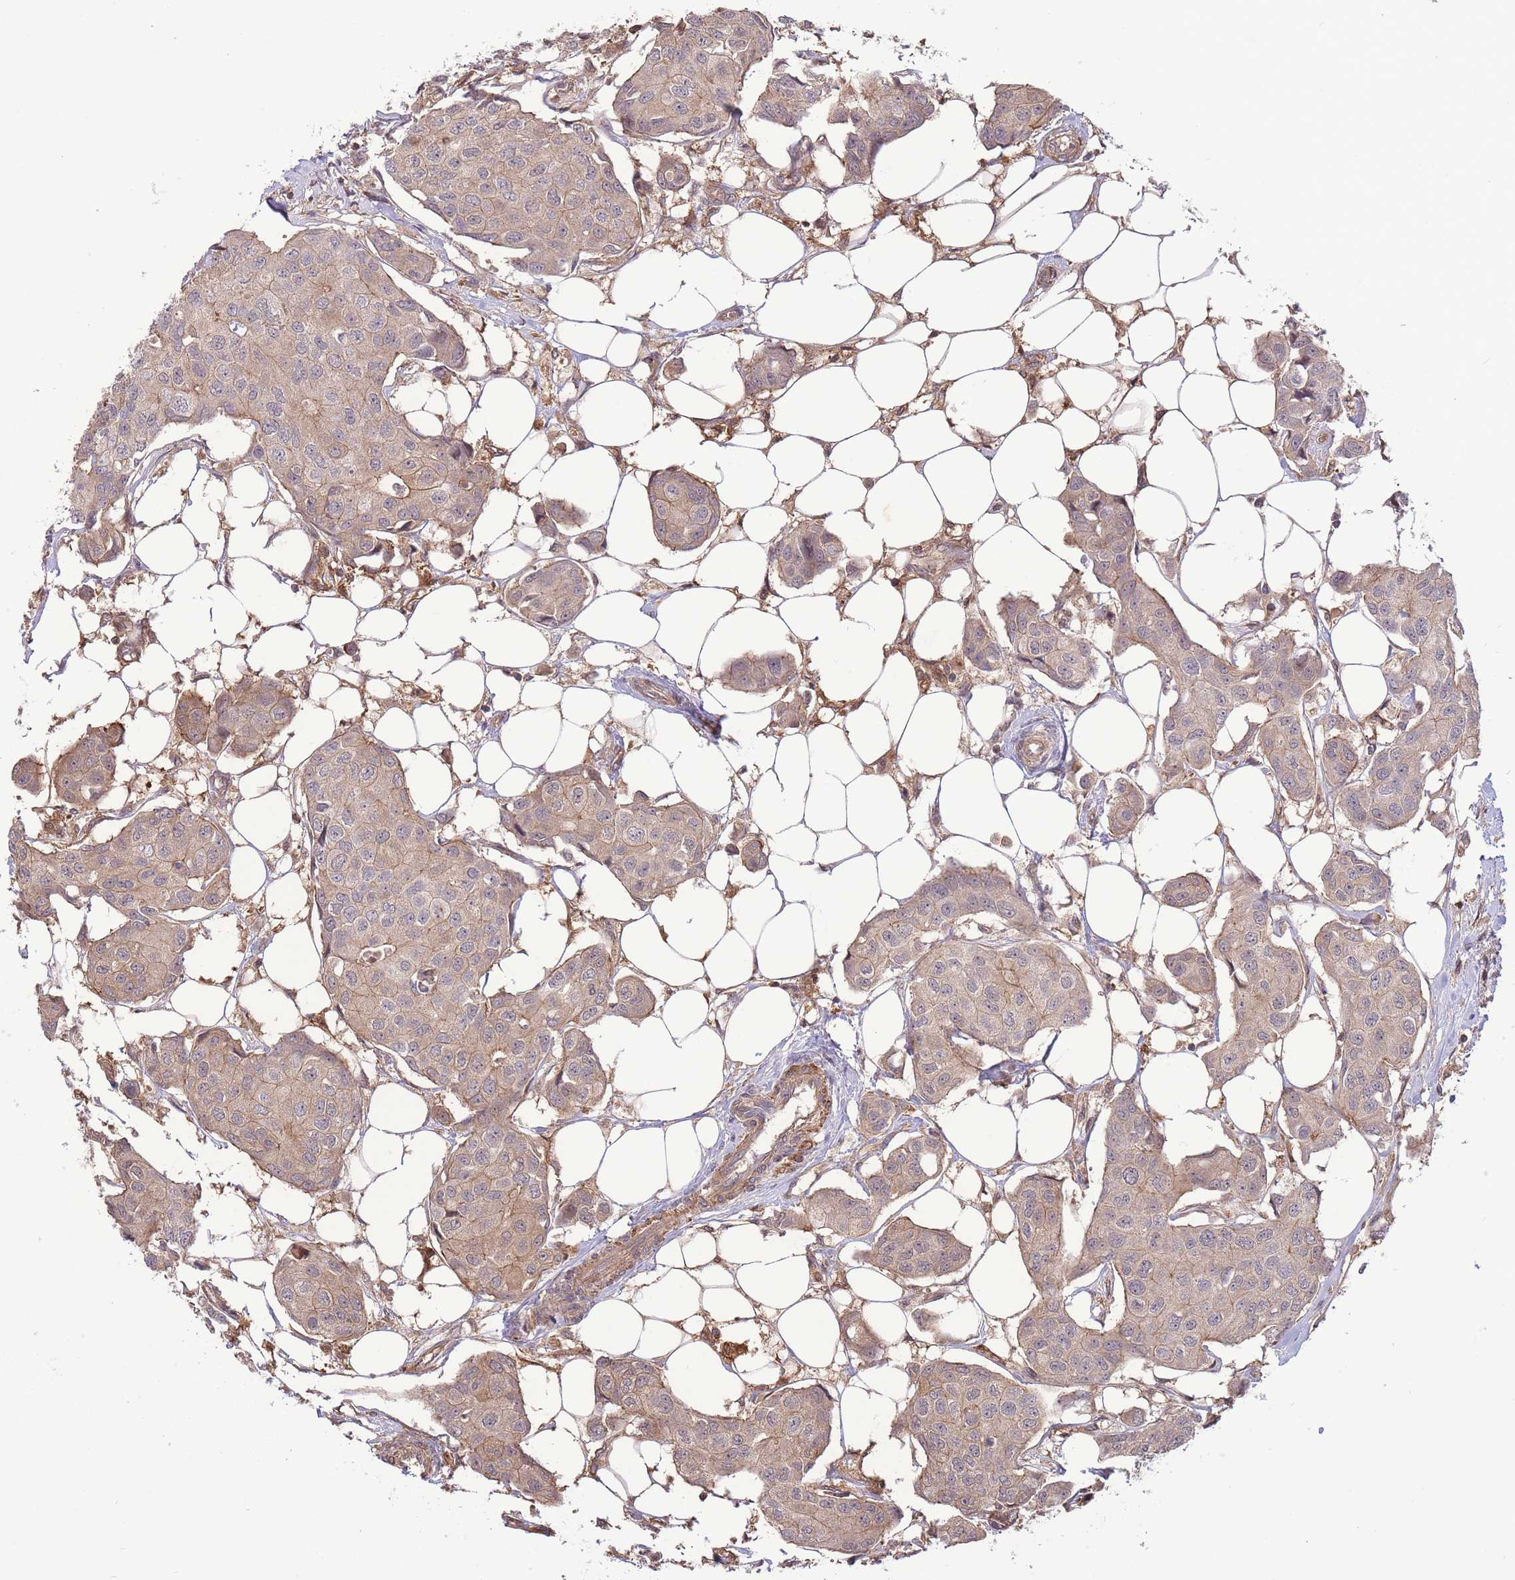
{"staining": {"intensity": "weak", "quantity": "<25%", "location": "cytoplasmic/membranous"}, "tissue": "breast cancer", "cell_type": "Tumor cells", "image_type": "cancer", "snomed": [{"axis": "morphology", "description": "Duct carcinoma"}, {"axis": "topography", "description": "Breast"}, {"axis": "topography", "description": "Lymph node"}], "caption": "Immunohistochemical staining of human intraductal carcinoma (breast) exhibits no significant staining in tumor cells.", "gene": "ZNF304", "patient": {"sex": "female", "age": 80}}